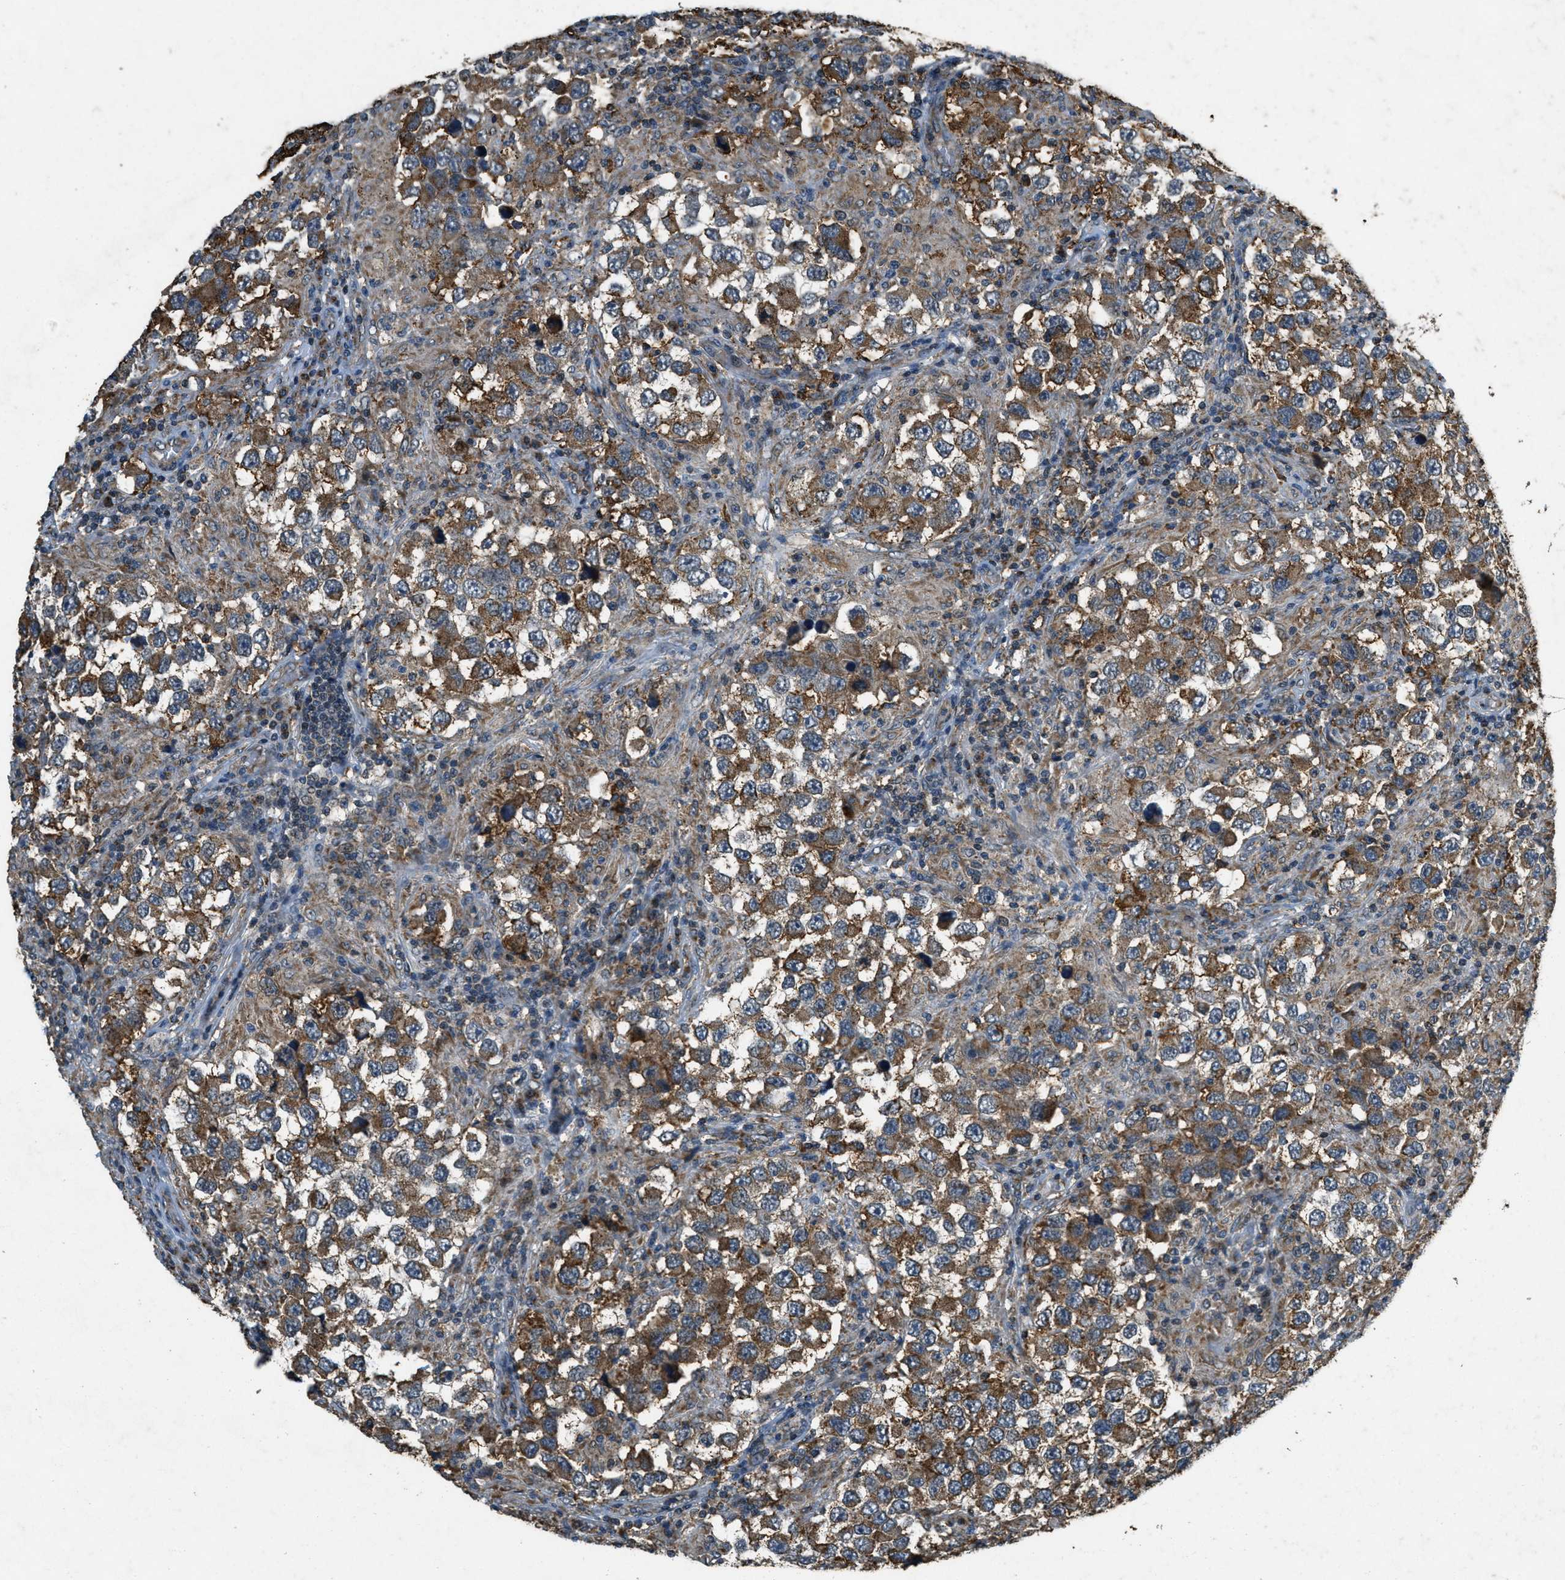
{"staining": {"intensity": "moderate", "quantity": ">75%", "location": "cytoplasmic/membranous"}, "tissue": "testis cancer", "cell_type": "Tumor cells", "image_type": "cancer", "snomed": [{"axis": "morphology", "description": "Carcinoma, Embryonal, NOS"}, {"axis": "topography", "description": "Testis"}], "caption": "A brown stain shows moderate cytoplasmic/membranous positivity of a protein in embryonal carcinoma (testis) tumor cells. (Stains: DAB in brown, nuclei in blue, Microscopy: brightfield microscopy at high magnification).", "gene": "PPP1R15A", "patient": {"sex": "male", "age": 21}}